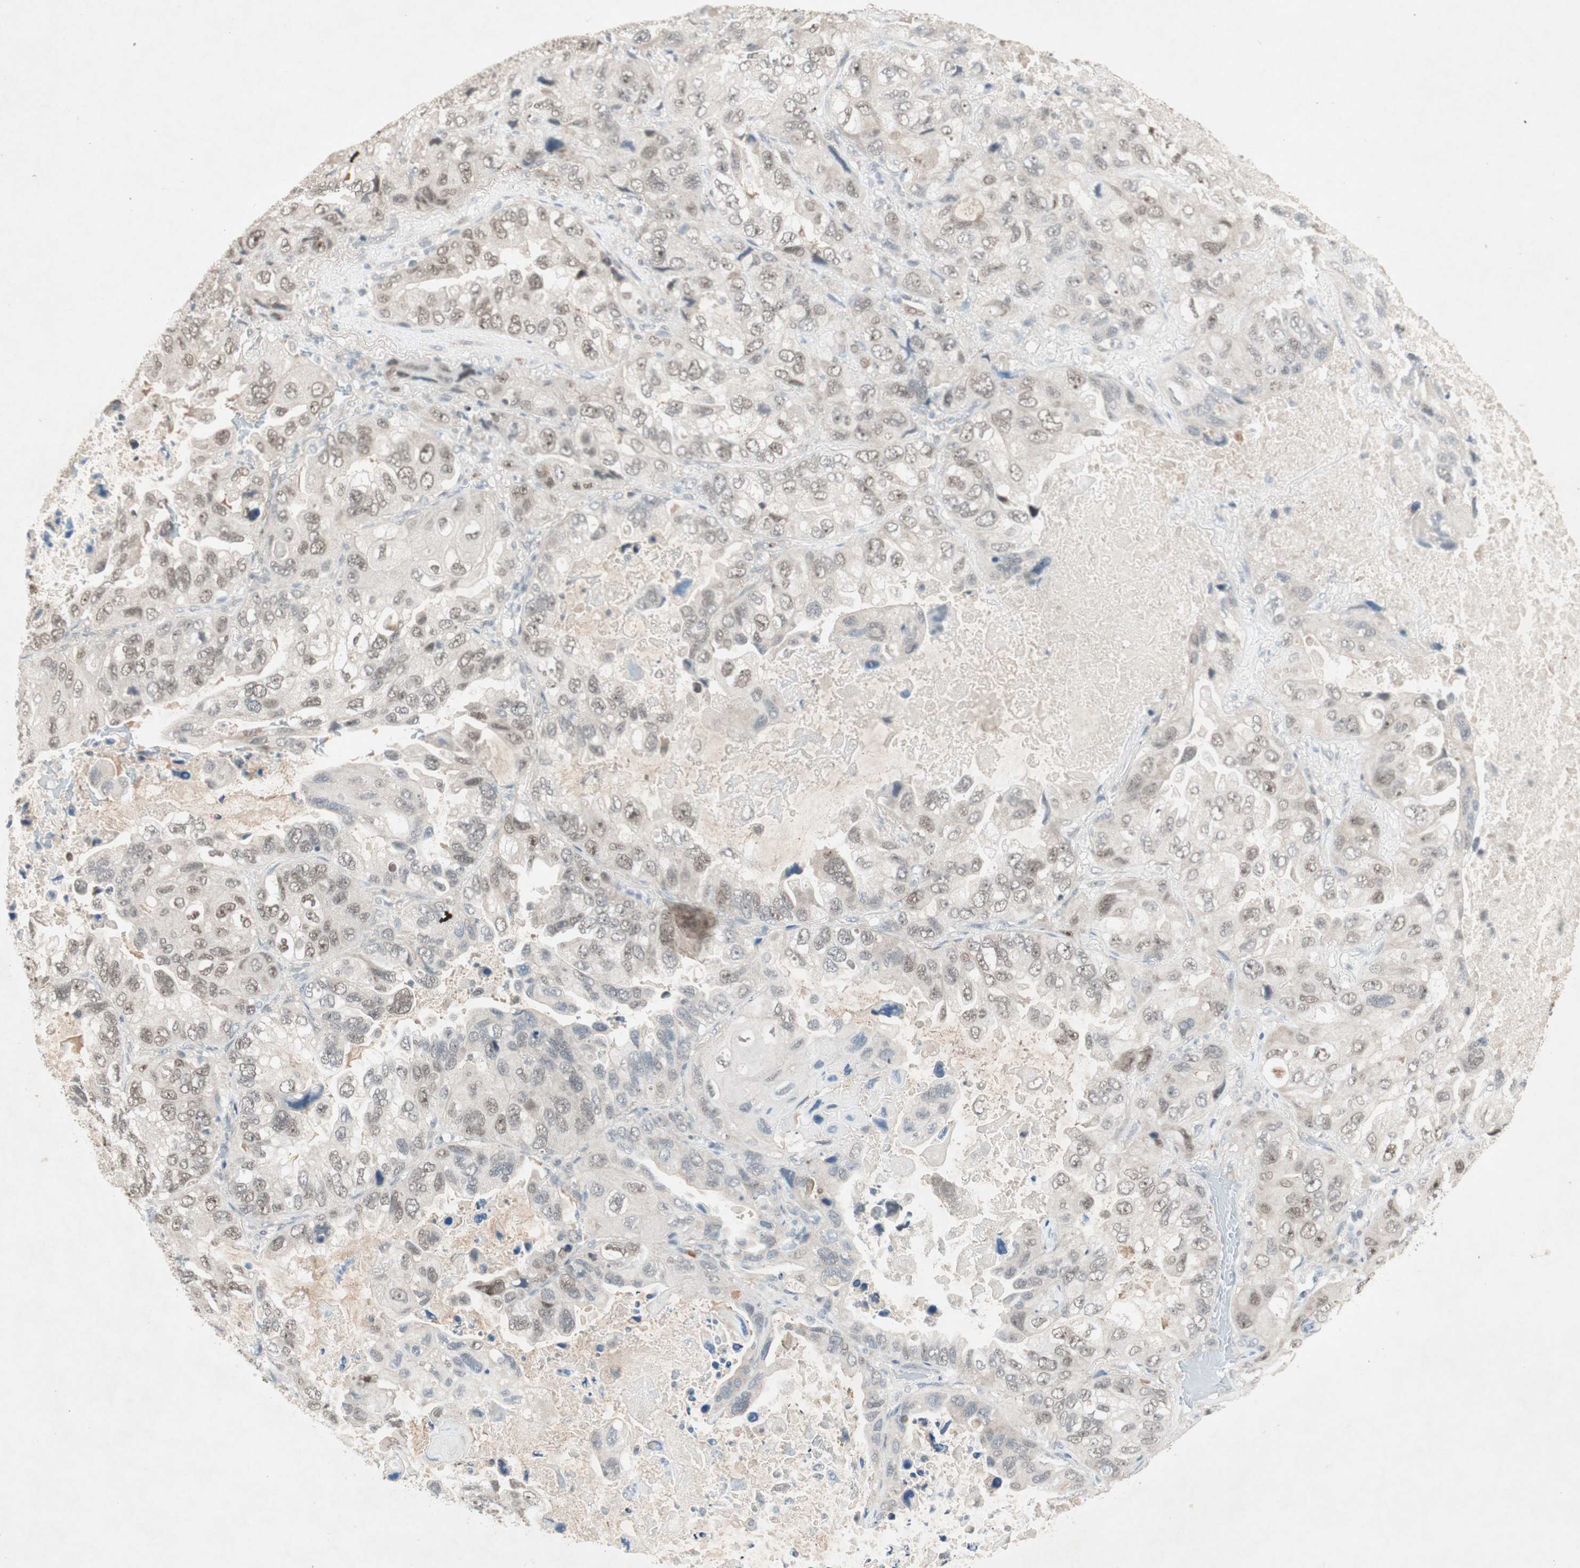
{"staining": {"intensity": "weak", "quantity": "25%-75%", "location": "nuclear"}, "tissue": "lung cancer", "cell_type": "Tumor cells", "image_type": "cancer", "snomed": [{"axis": "morphology", "description": "Squamous cell carcinoma, NOS"}, {"axis": "topography", "description": "Lung"}], "caption": "A brown stain labels weak nuclear staining of a protein in lung cancer (squamous cell carcinoma) tumor cells. The staining was performed using DAB to visualize the protein expression in brown, while the nuclei were stained in blue with hematoxylin (Magnification: 20x).", "gene": "RNGTT", "patient": {"sex": "female", "age": 73}}